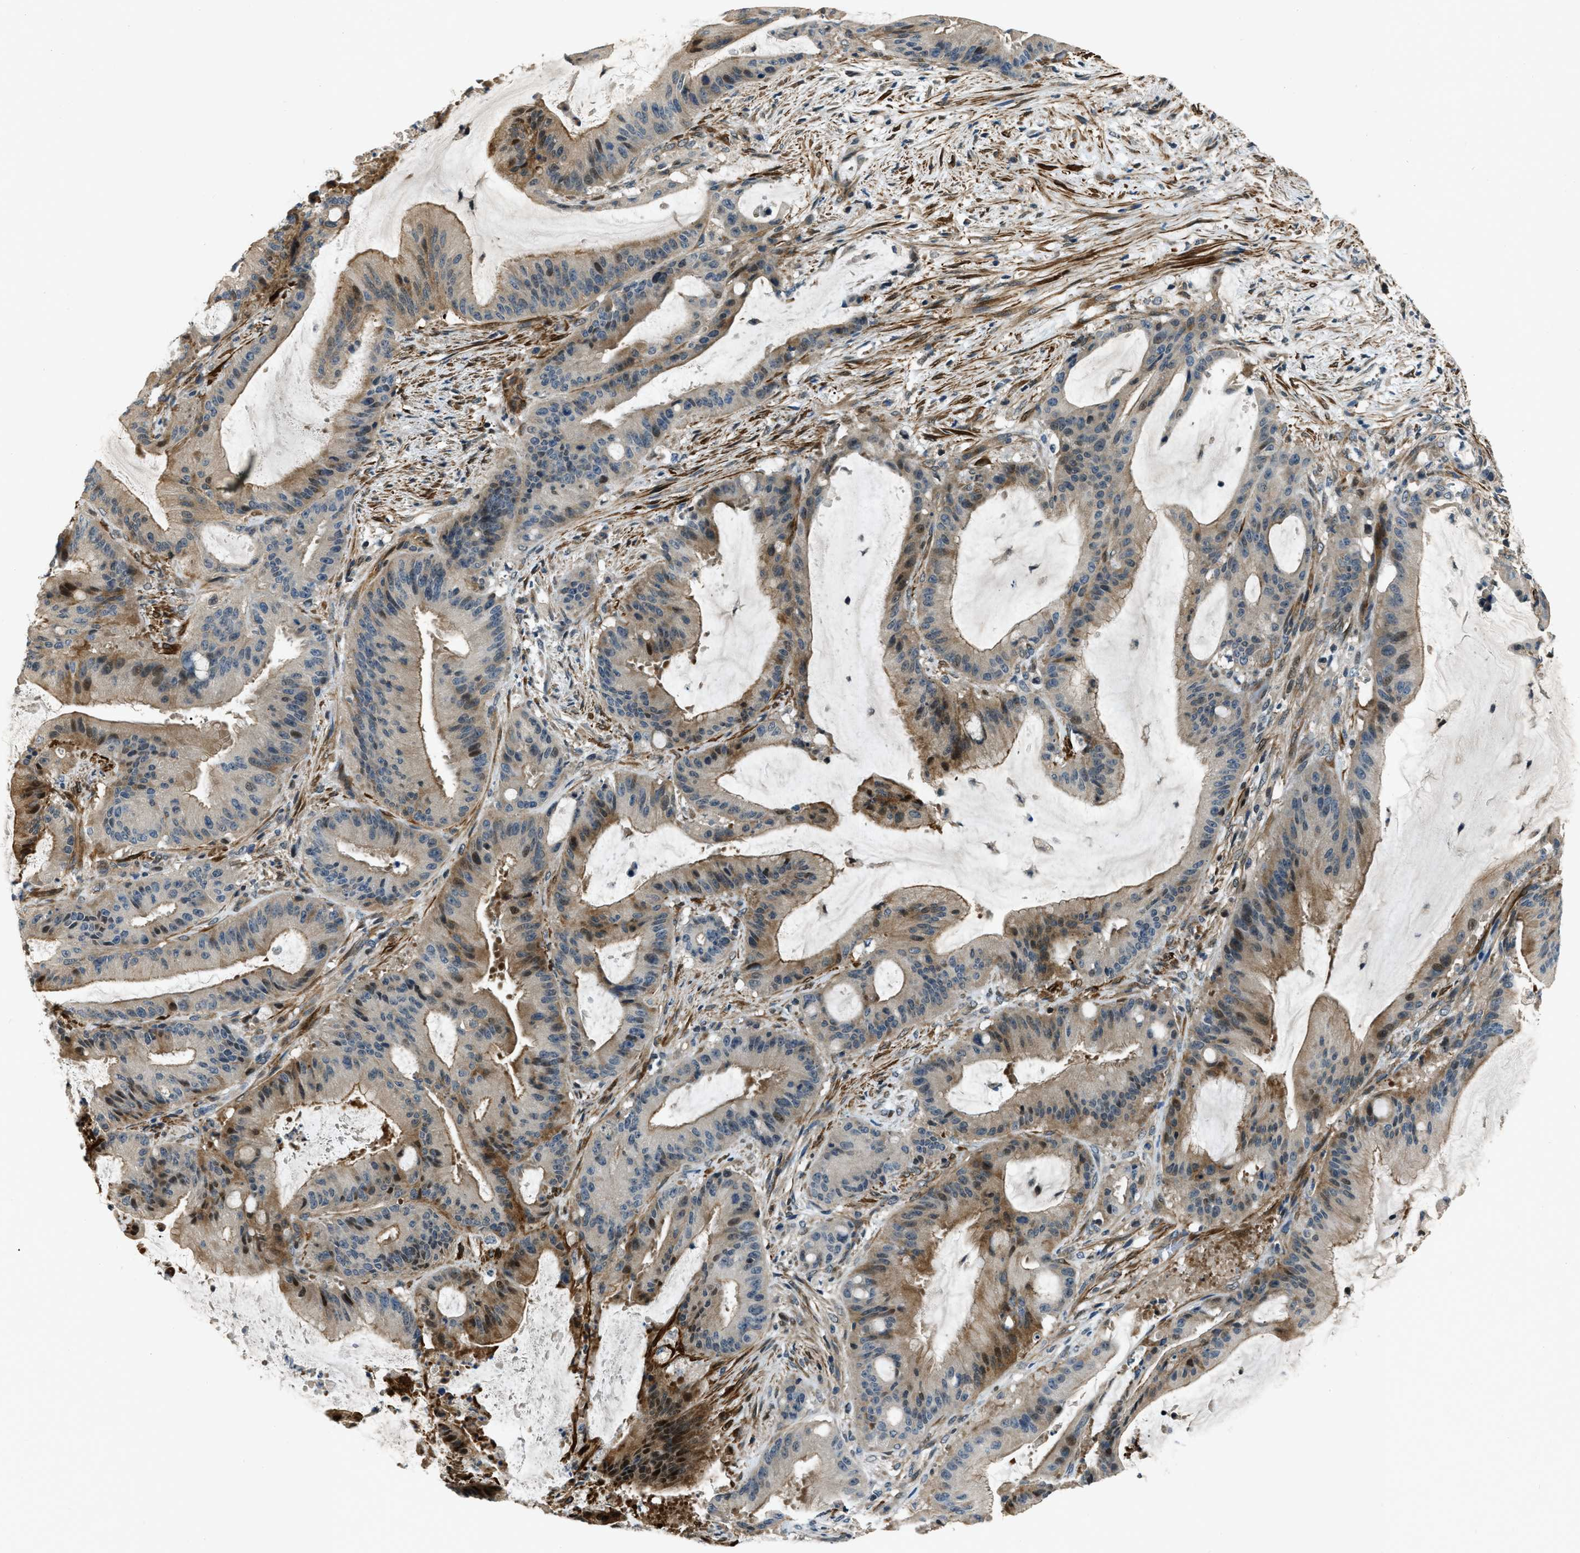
{"staining": {"intensity": "moderate", "quantity": "25%-75%", "location": "cytoplasmic/membranous,nuclear"}, "tissue": "liver cancer", "cell_type": "Tumor cells", "image_type": "cancer", "snomed": [{"axis": "morphology", "description": "Normal tissue, NOS"}, {"axis": "morphology", "description": "Cholangiocarcinoma"}, {"axis": "topography", "description": "Liver"}, {"axis": "topography", "description": "Peripheral nerve tissue"}], "caption": "A photomicrograph of human liver cancer stained for a protein demonstrates moderate cytoplasmic/membranous and nuclear brown staining in tumor cells. The staining was performed using DAB (3,3'-diaminobenzidine) to visualize the protein expression in brown, while the nuclei were stained in blue with hematoxylin (Magnification: 20x).", "gene": "NUDCD3", "patient": {"sex": "female", "age": 73}}